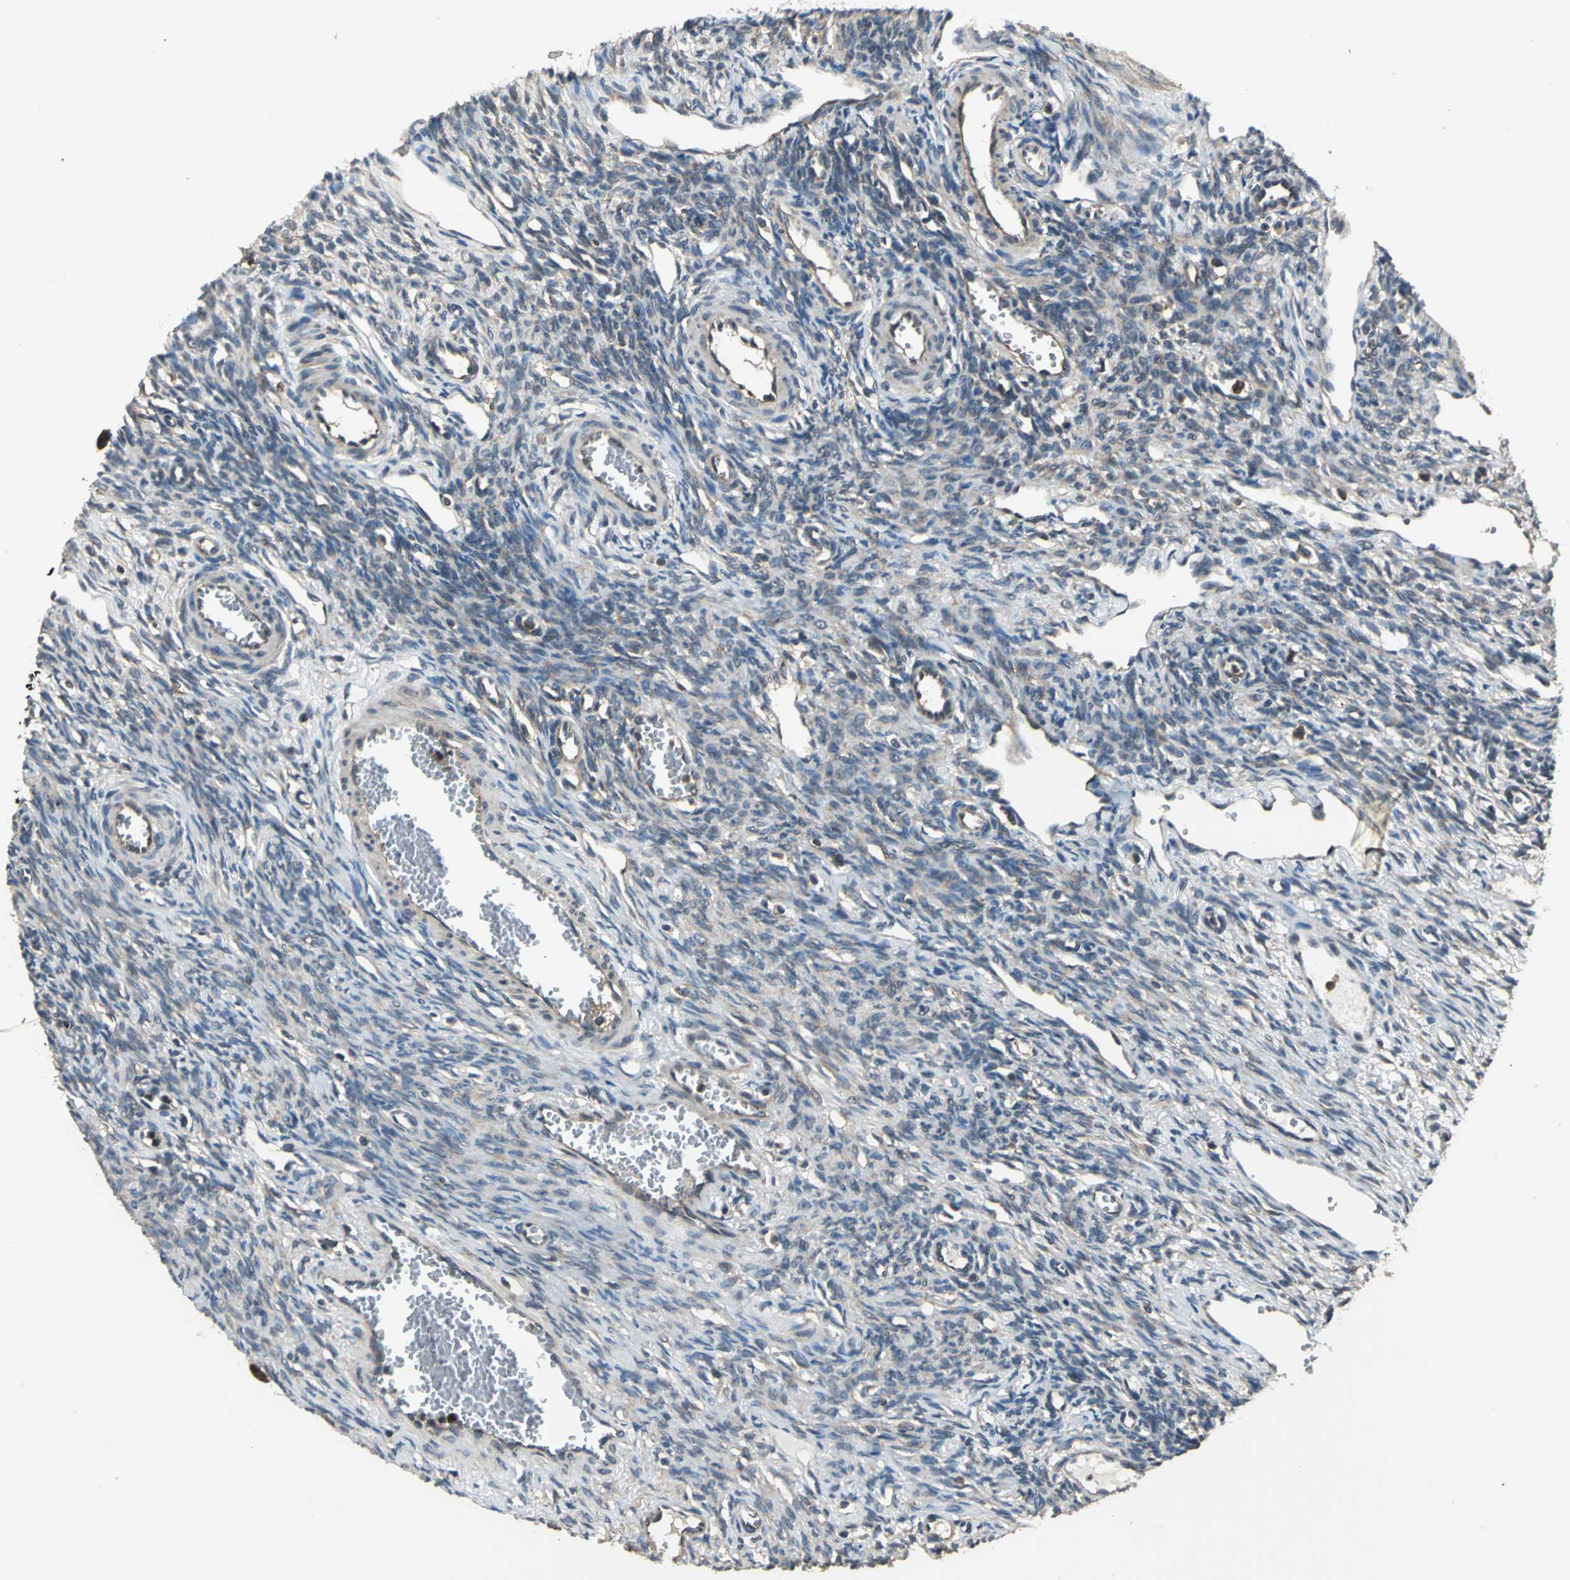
{"staining": {"intensity": "weak", "quantity": "<25%", "location": "cytoplasmic/membranous"}, "tissue": "ovary", "cell_type": "Ovarian stroma cells", "image_type": "normal", "snomed": [{"axis": "morphology", "description": "Normal tissue, NOS"}, {"axis": "topography", "description": "Ovary"}], "caption": "DAB immunohistochemical staining of benign ovary demonstrates no significant expression in ovarian stroma cells. (Stains: DAB (3,3'-diaminobenzidine) immunohistochemistry with hematoxylin counter stain, Microscopy: brightfield microscopy at high magnification).", "gene": "EIF2B2", "patient": {"sex": "female", "age": 33}}